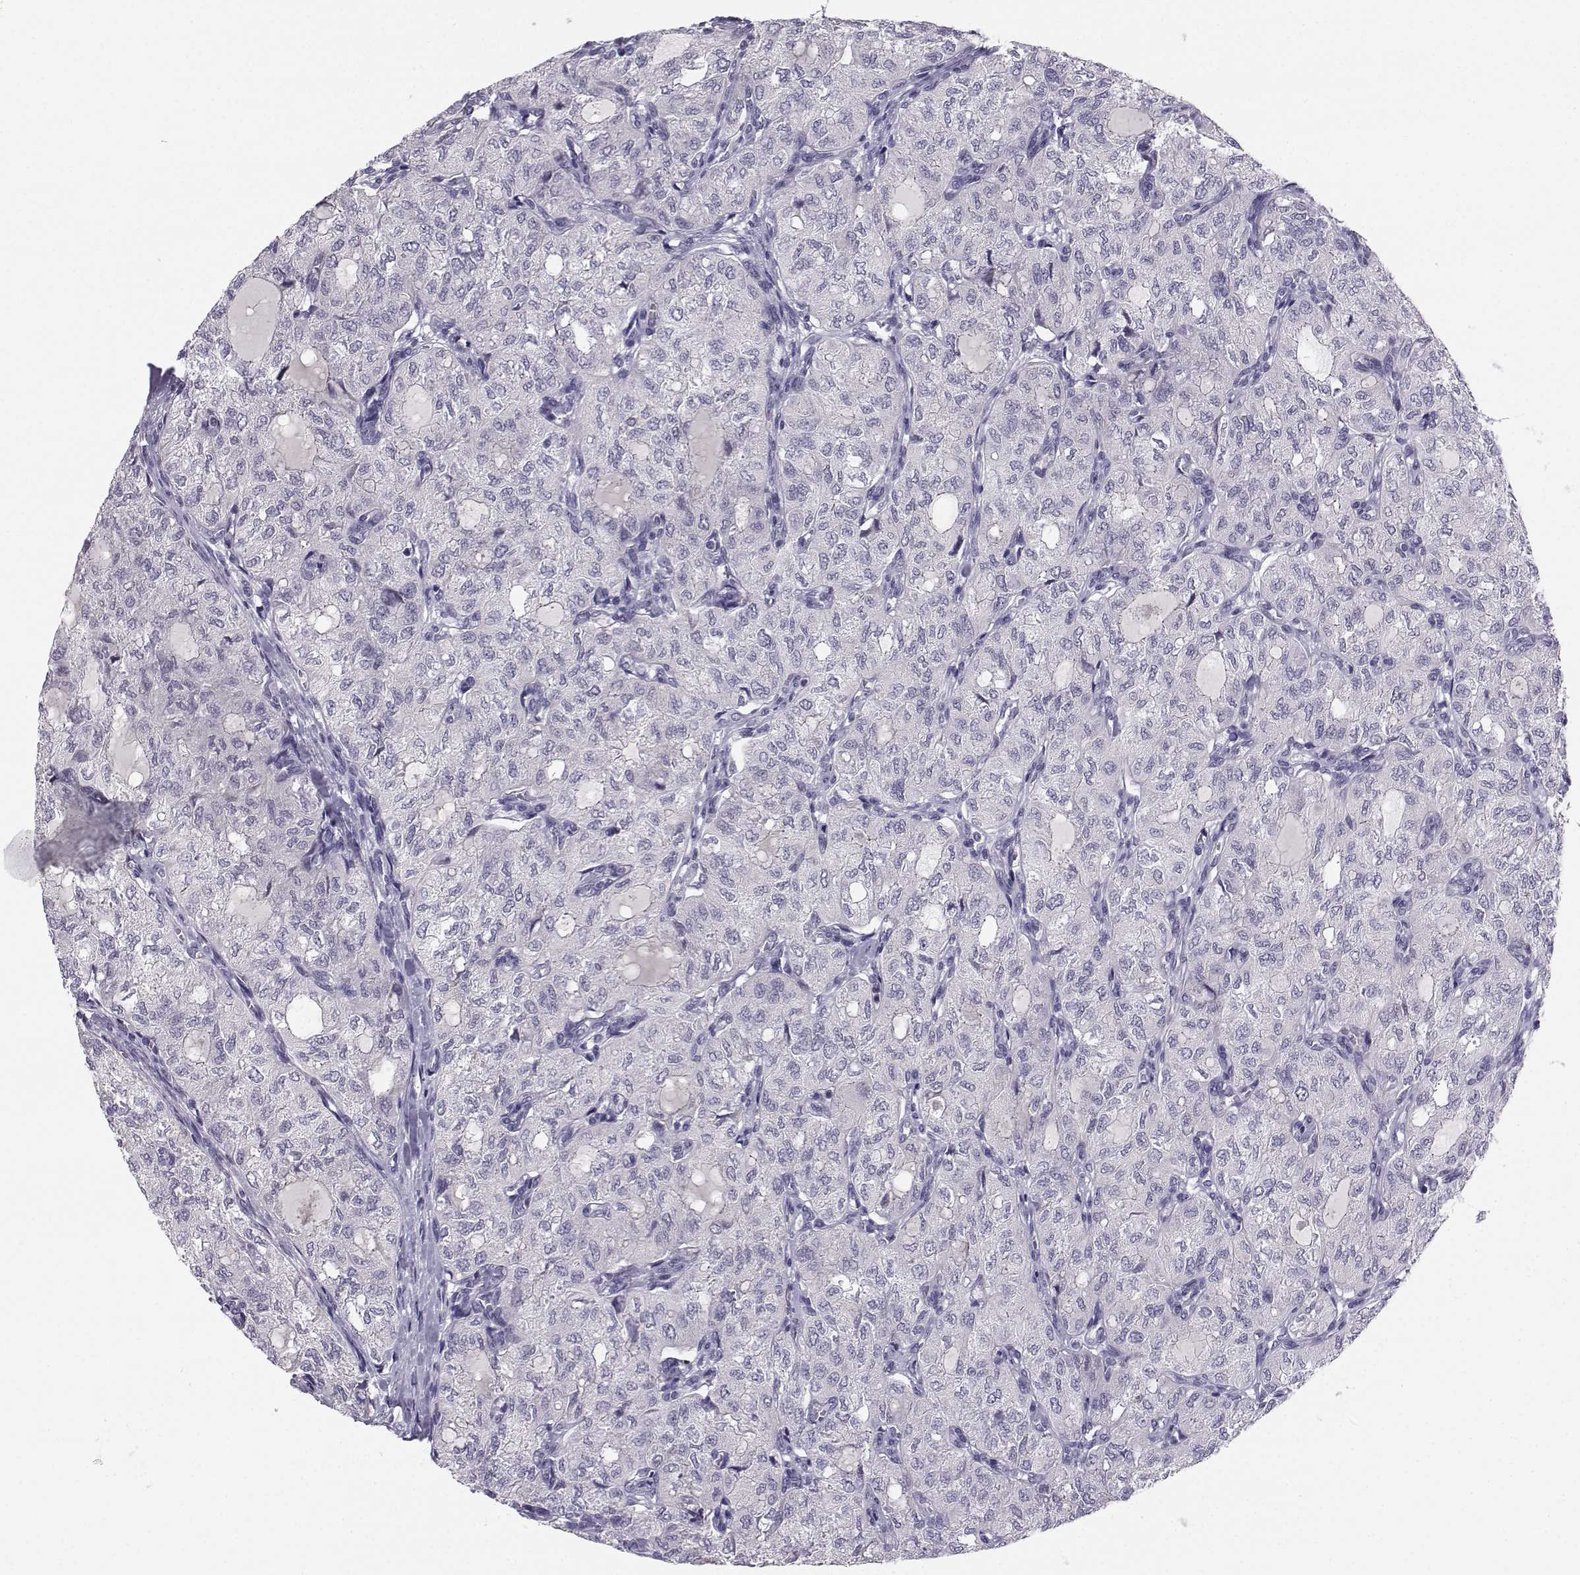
{"staining": {"intensity": "negative", "quantity": "none", "location": "none"}, "tissue": "thyroid cancer", "cell_type": "Tumor cells", "image_type": "cancer", "snomed": [{"axis": "morphology", "description": "Follicular adenoma carcinoma, NOS"}, {"axis": "topography", "description": "Thyroid gland"}], "caption": "This is a image of immunohistochemistry staining of thyroid cancer, which shows no staining in tumor cells.", "gene": "MROH7", "patient": {"sex": "male", "age": 75}}